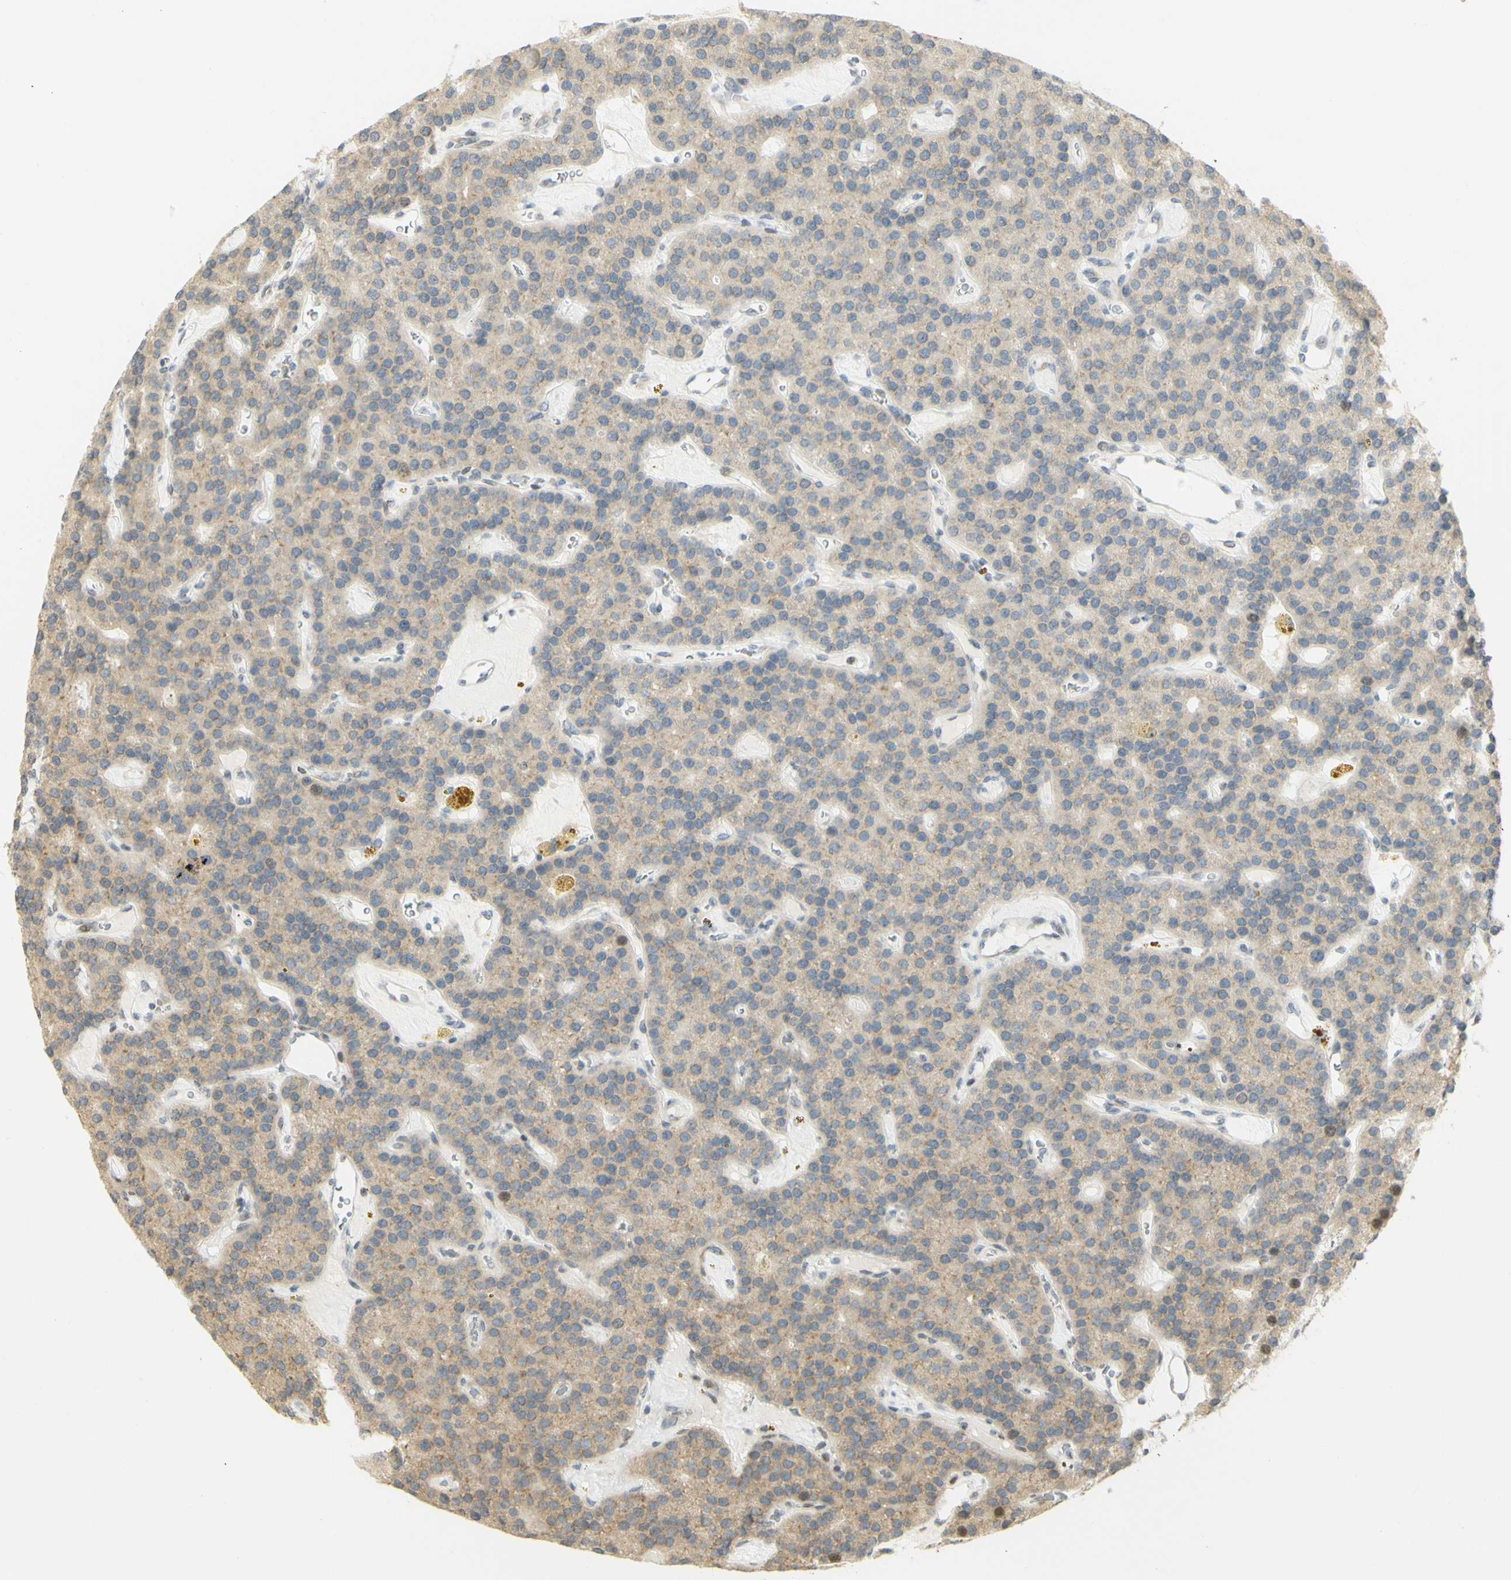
{"staining": {"intensity": "weak", "quantity": ">75%", "location": "cytoplasmic/membranous,nuclear"}, "tissue": "parathyroid gland", "cell_type": "Glandular cells", "image_type": "normal", "snomed": [{"axis": "morphology", "description": "Normal tissue, NOS"}, {"axis": "morphology", "description": "Adenoma, NOS"}, {"axis": "topography", "description": "Parathyroid gland"}], "caption": "IHC histopathology image of normal parathyroid gland: parathyroid gland stained using IHC shows low levels of weak protein expression localized specifically in the cytoplasmic/membranous,nuclear of glandular cells, appearing as a cytoplasmic/membranous,nuclear brown color.", "gene": "KIF11", "patient": {"sex": "female", "age": 86}}